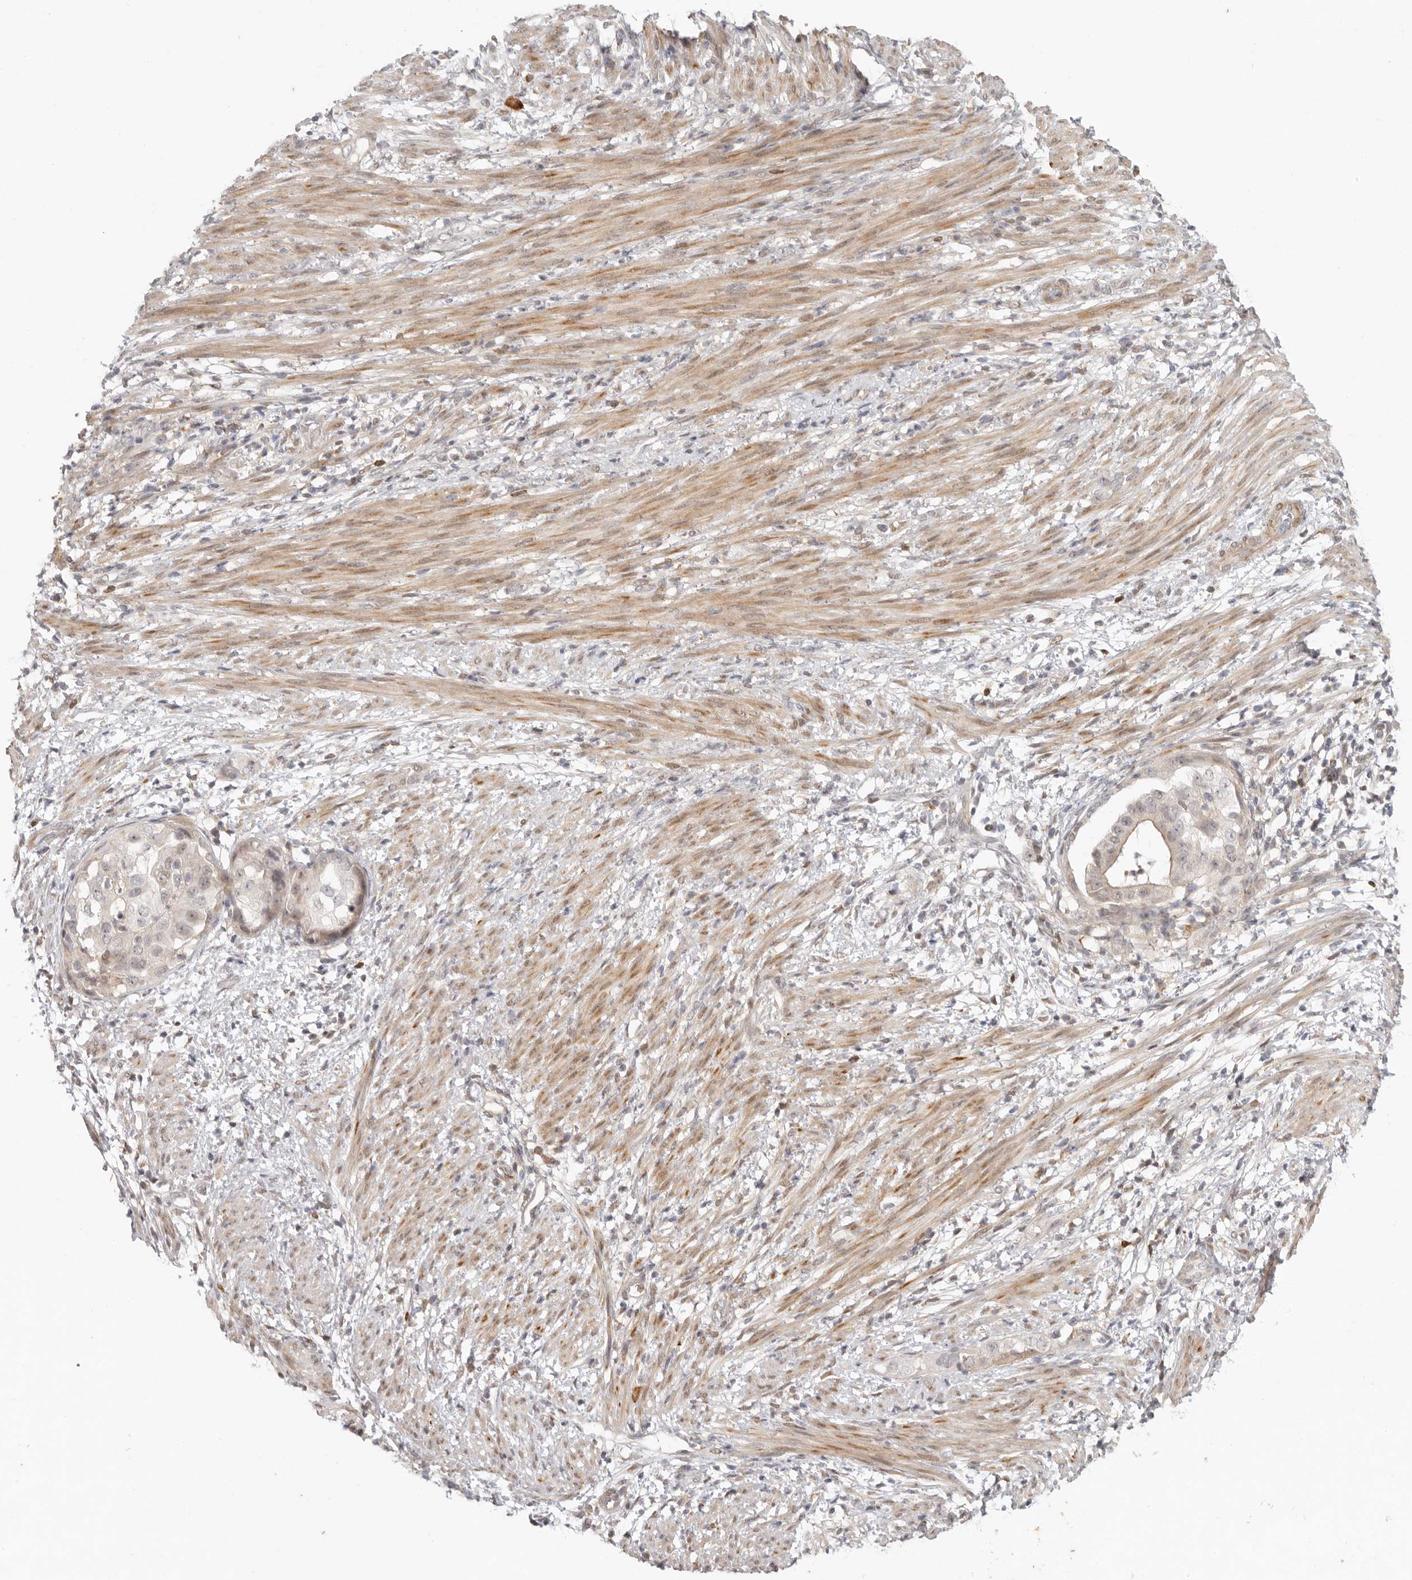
{"staining": {"intensity": "negative", "quantity": "none", "location": "none"}, "tissue": "endometrial cancer", "cell_type": "Tumor cells", "image_type": "cancer", "snomed": [{"axis": "morphology", "description": "Adenocarcinoma, NOS"}, {"axis": "topography", "description": "Endometrium"}], "caption": "Endometrial cancer (adenocarcinoma) stained for a protein using immunohistochemistry (IHC) displays no staining tumor cells.", "gene": "AHDC1", "patient": {"sex": "female", "age": 85}}